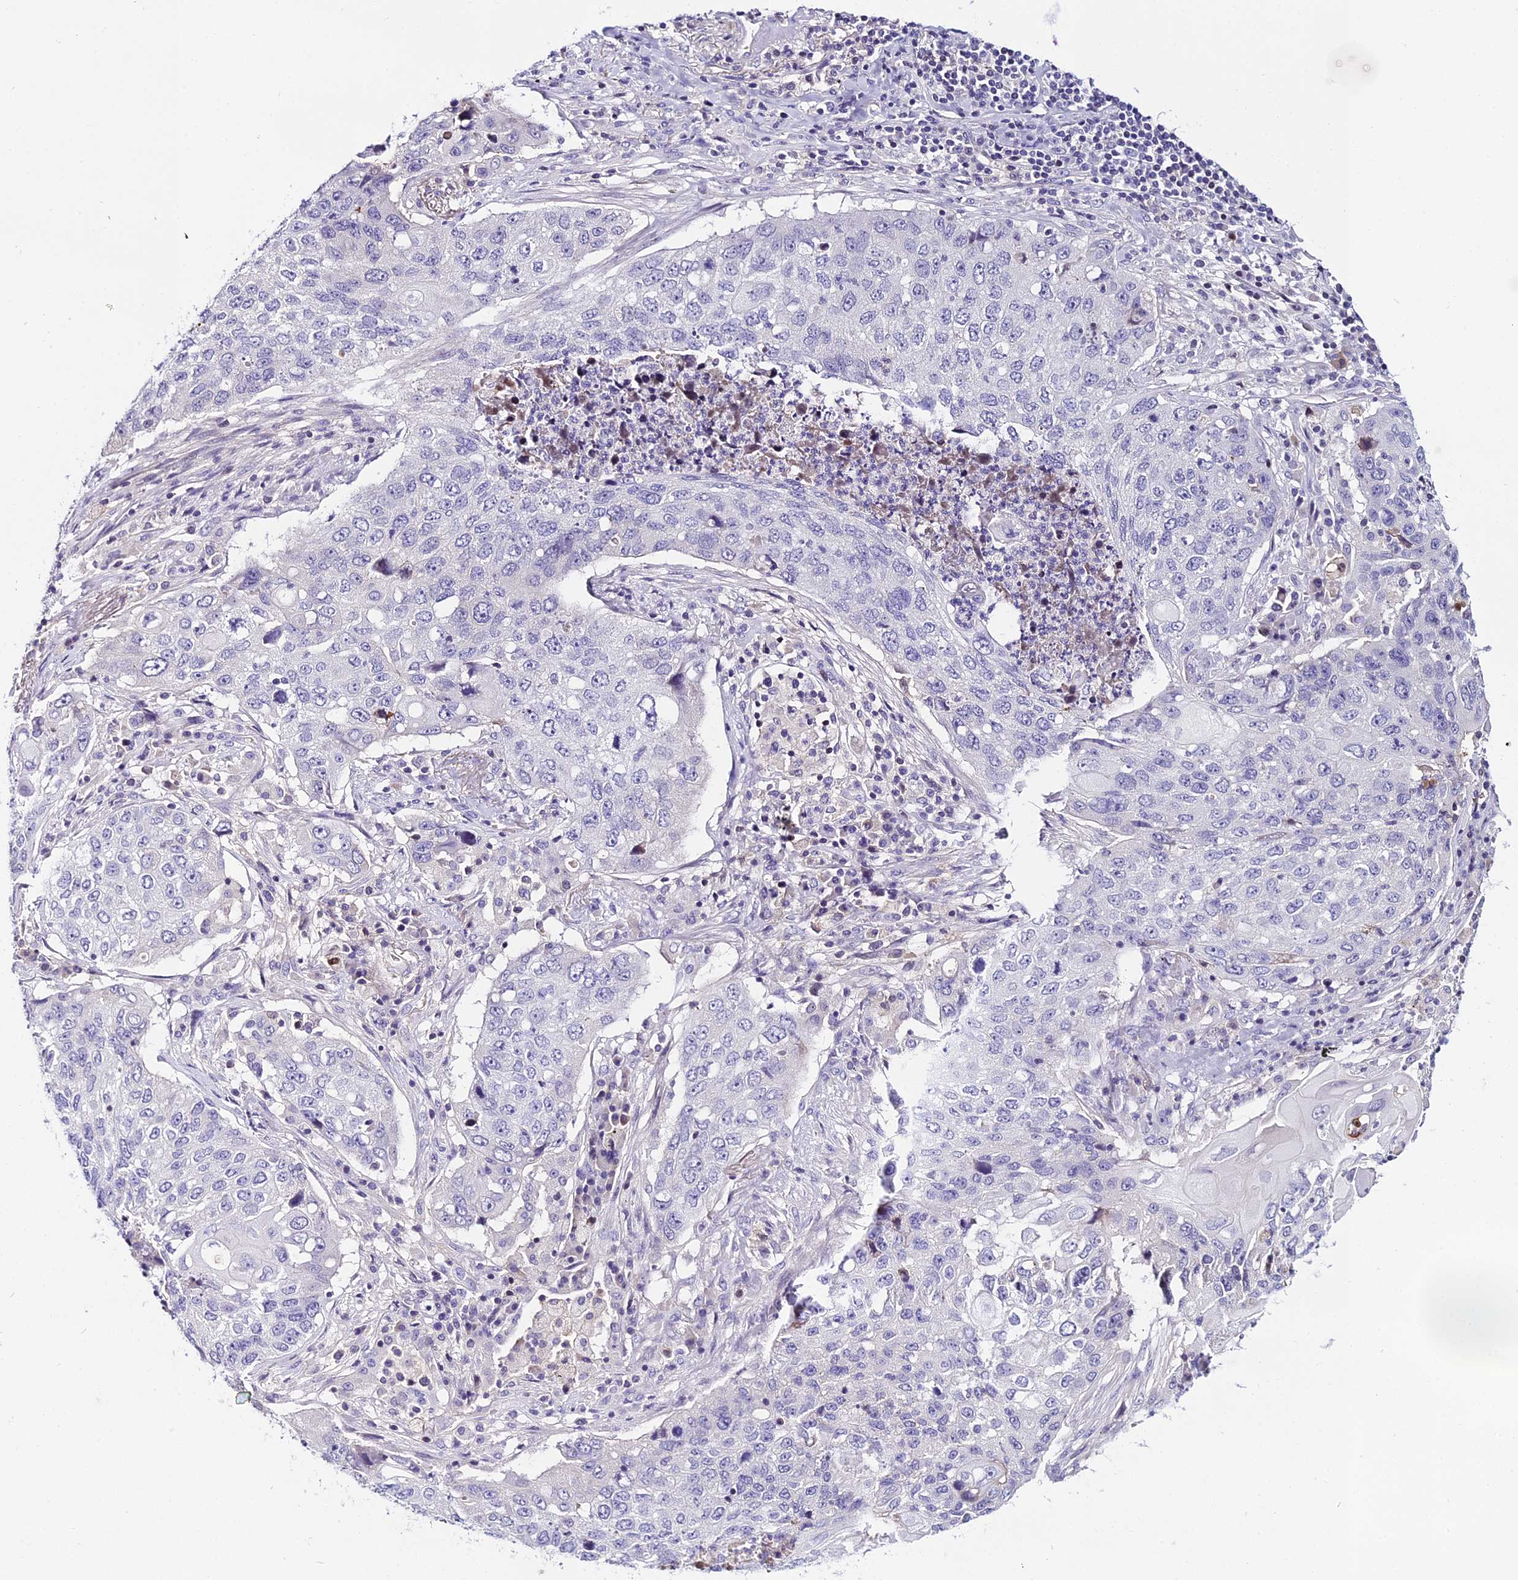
{"staining": {"intensity": "negative", "quantity": "none", "location": "none"}, "tissue": "lung cancer", "cell_type": "Tumor cells", "image_type": "cancer", "snomed": [{"axis": "morphology", "description": "Squamous cell carcinoma, NOS"}, {"axis": "topography", "description": "Lung"}], "caption": "IHC of human lung cancer exhibits no expression in tumor cells.", "gene": "DEFB132", "patient": {"sex": "female", "age": 63}}